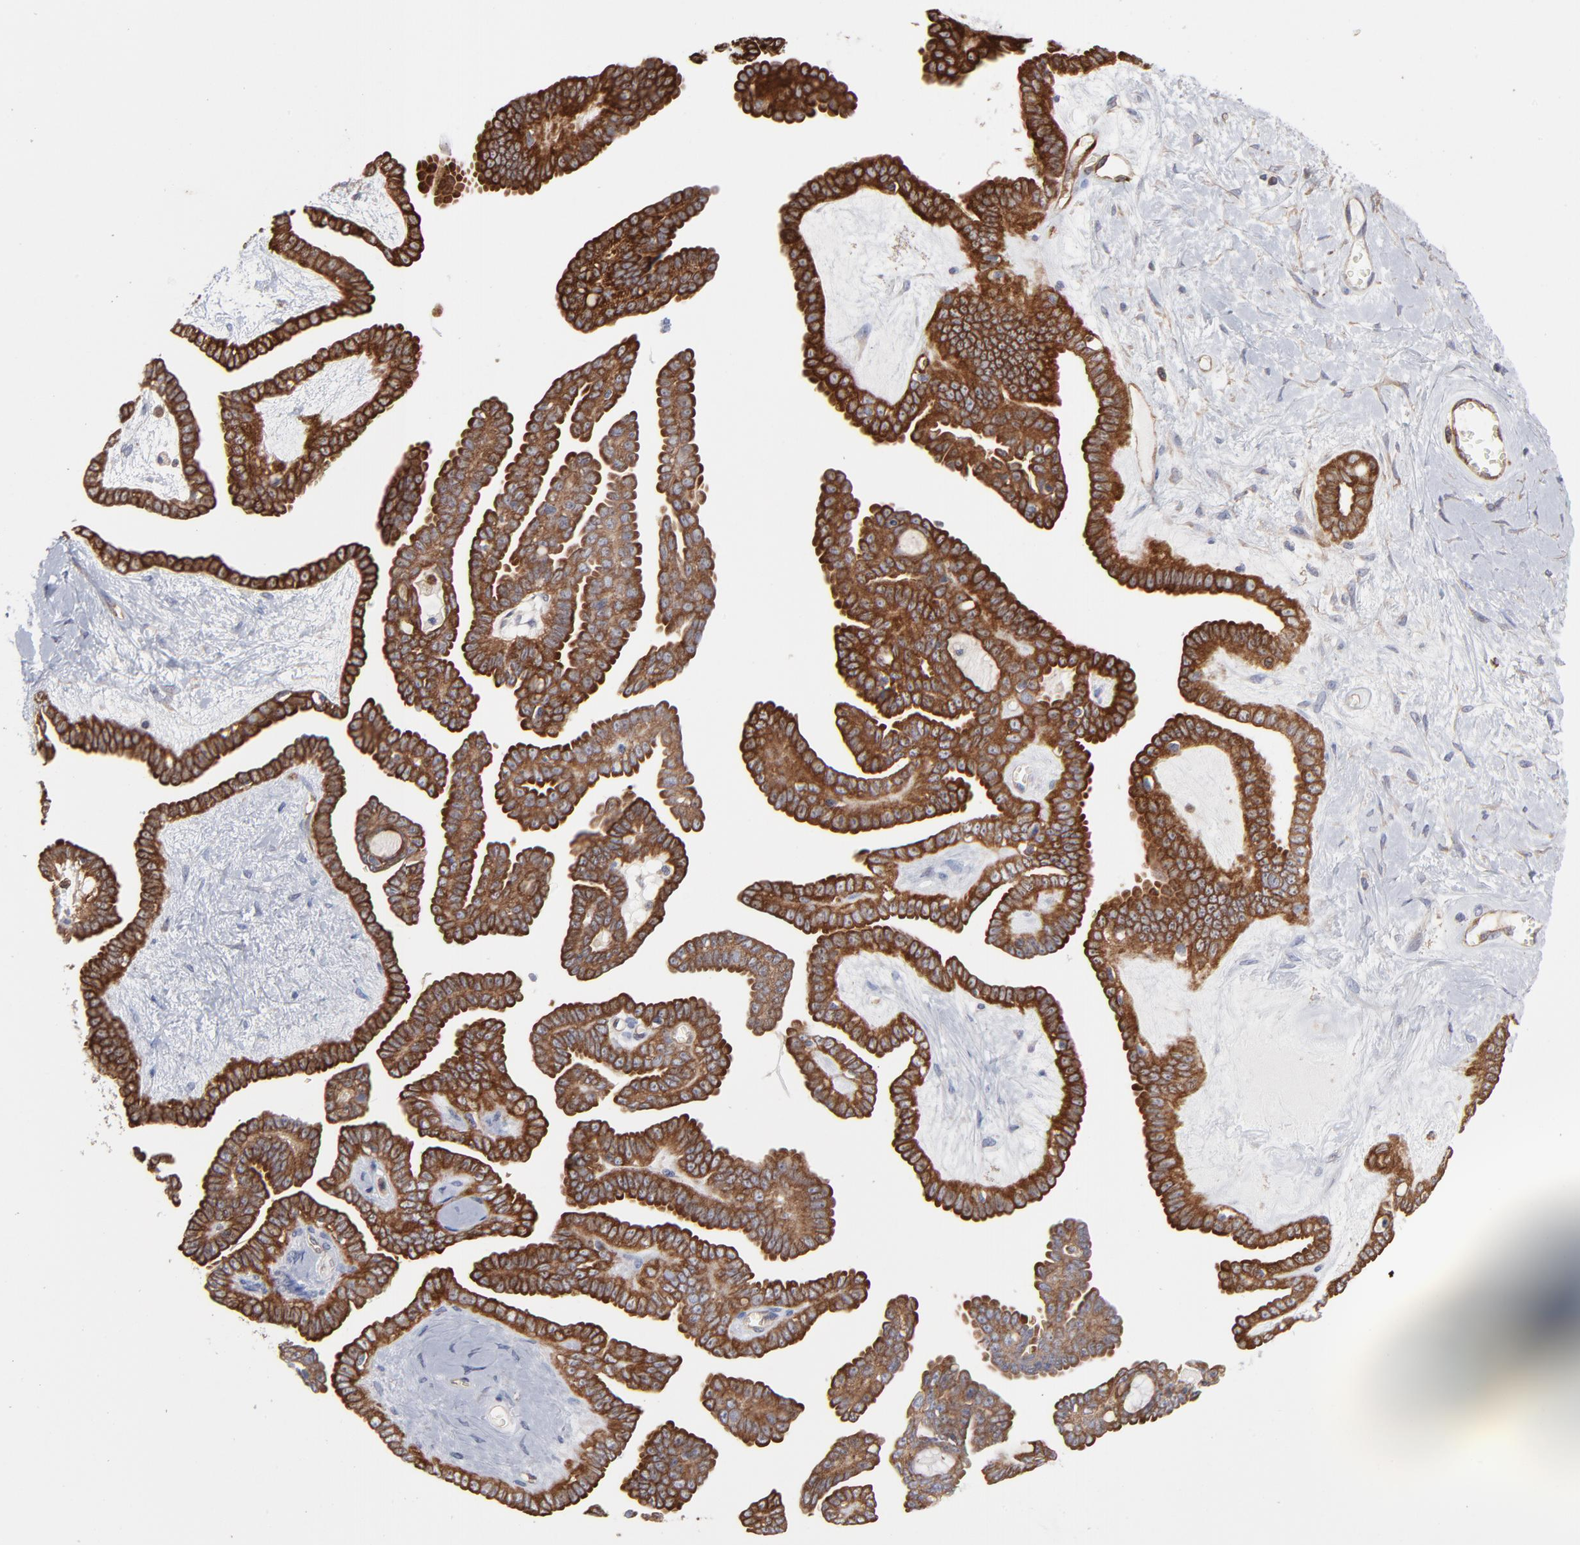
{"staining": {"intensity": "strong", "quantity": ">75%", "location": "cytoplasmic/membranous"}, "tissue": "ovarian cancer", "cell_type": "Tumor cells", "image_type": "cancer", "snomed": [{"axis": "morphology", "description": "Cystadenocarcinoma, serous, NOS"}, {"axis": "topography", "description": "Ovary"}], "caption": "Strong cytoplasmic/membranous staining is appreciated in approximately >75% of tumor cells in serous cystadenocarcinoma (ovarian).", "gene": "PXN", "patient": {"sex": "female", "age": 71}}